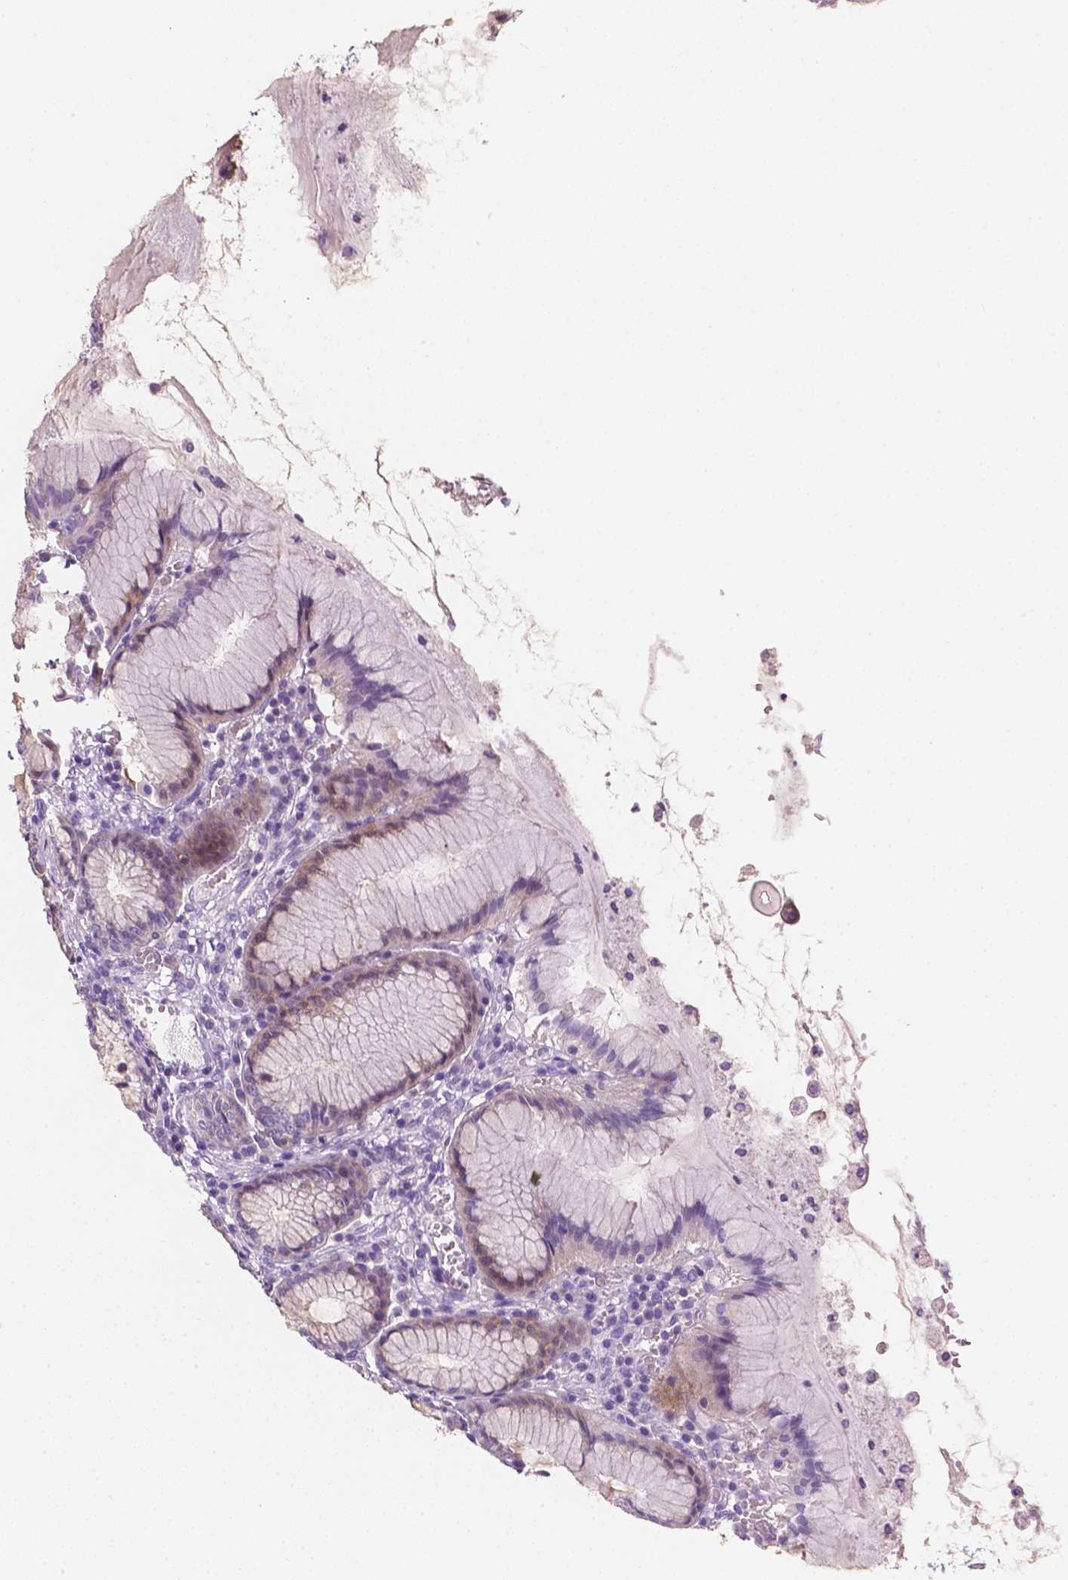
{"staining": {"intensity": "negative", "quantity": "none", "location": "none"}, "tissue": "stomach", "cell_type": "Glandular cells", "image_type": "normal", "snomed": [{"axis": "morphology", "description": "Normal tissue, NOS"}, {"axis": "topography", "description": "Stomach"}], "caption": "Immunohistochemistry of benign stomach displays no positivity in glandular cells.", "gene": "EGFR", "patient": {"sex": "male", "age": 55}}